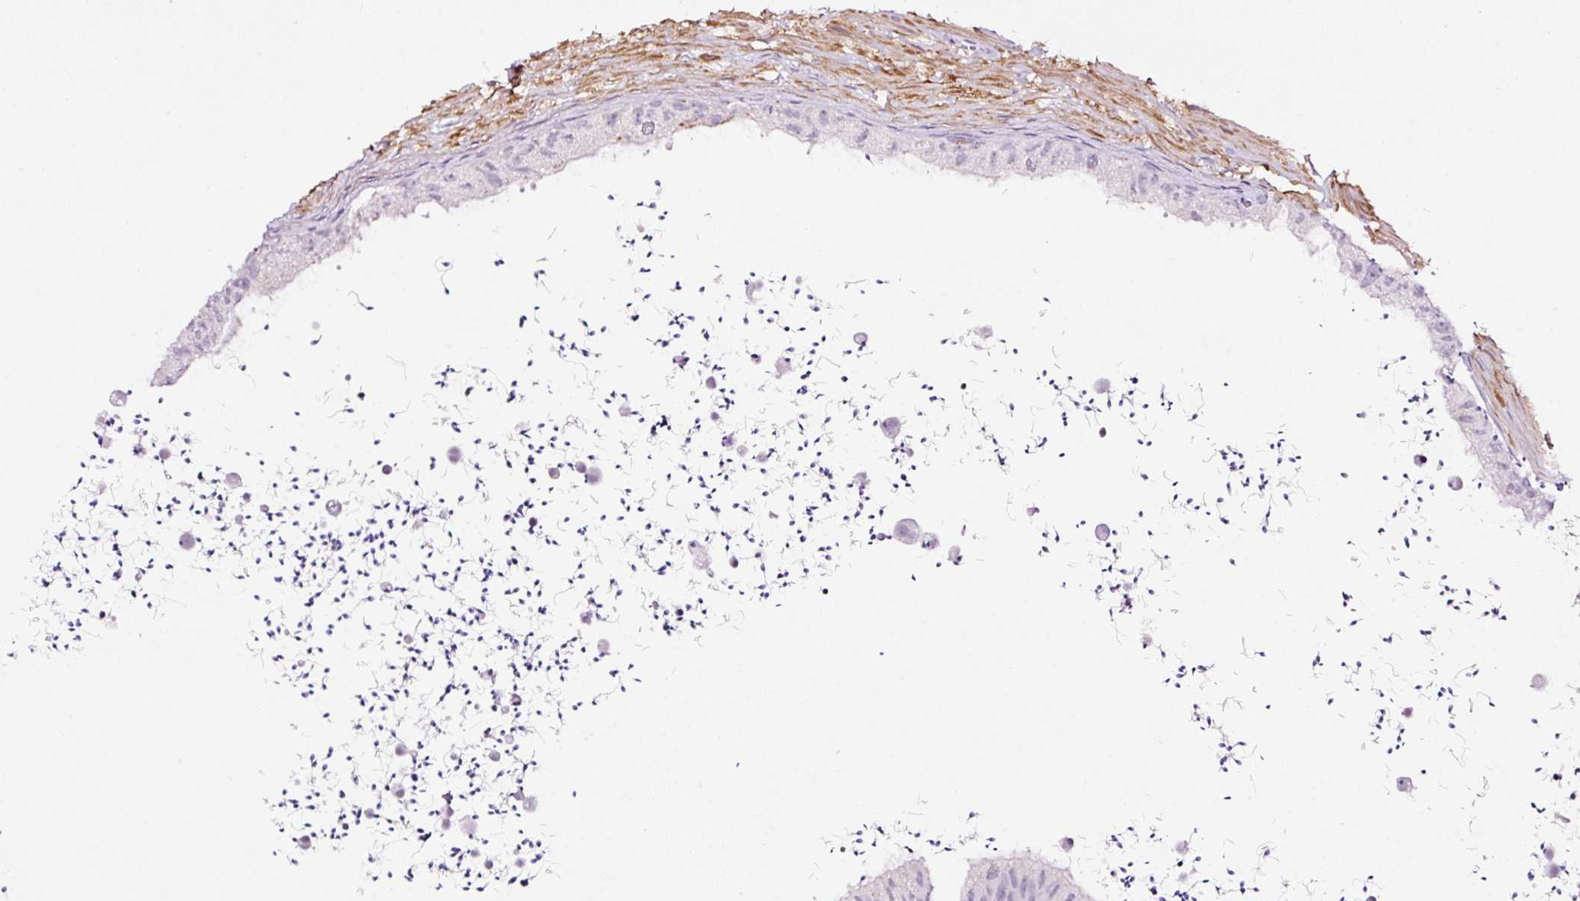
{"staining": {"intensity": "negative", "quantity": "none", "location": "none"}, "tissue": "epididymis", "cell_type": "Glandular cells", "image_type": "normal", "snomed": [{"axis": "morphology", "description": "Normal tissue, NOS"}, {"axis": "topography", "description": "Epididymis"}, {"axis": "topography", "description": "Peripheral nerve tissue"}], "caption": "Glandular cells show no significant protein positivity in normal epididymis.", "gene": "RTF2", "patient": {"sex": "male", "age": 32}}